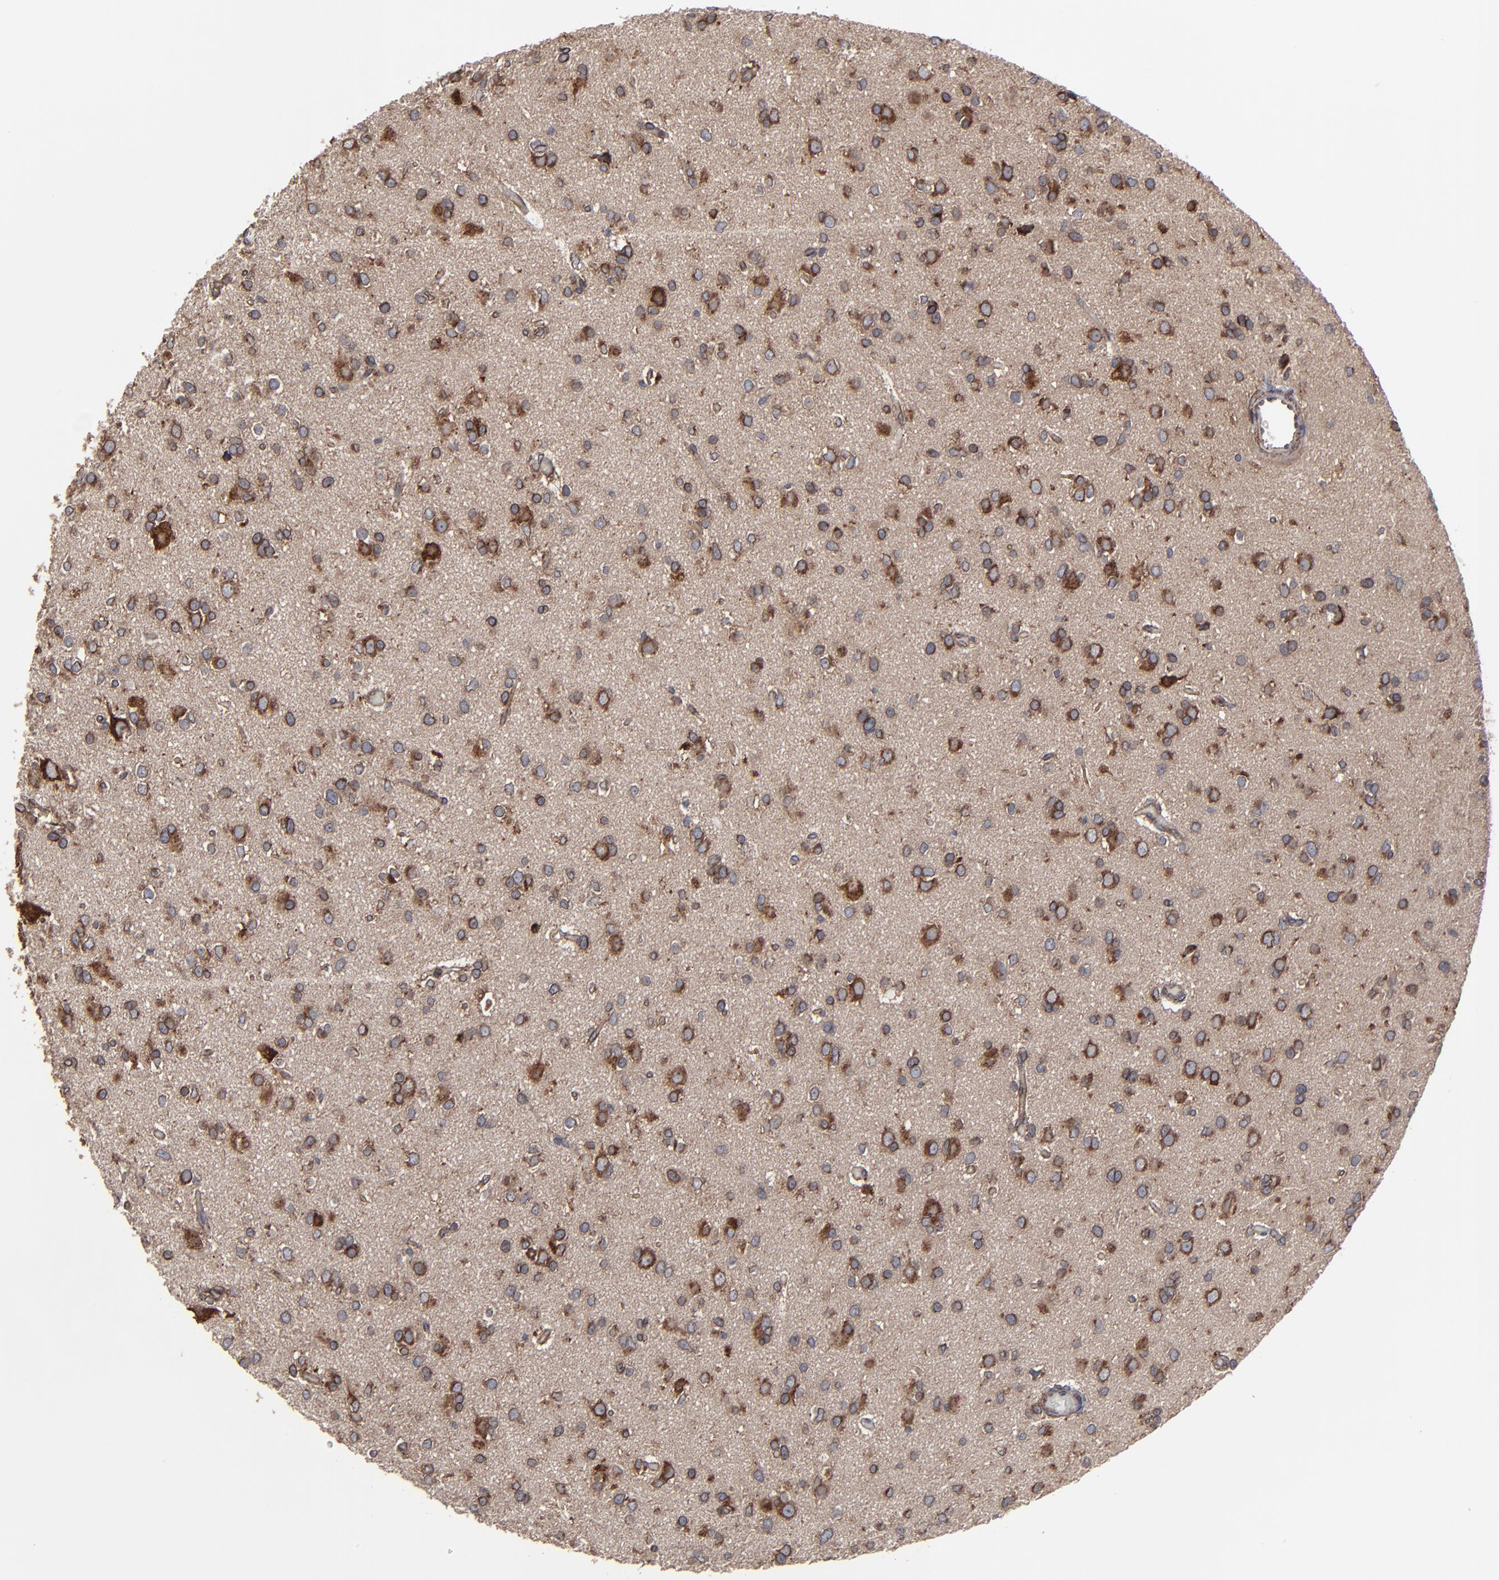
{"staining": {"intensity": "strong", "quantity": ">75%", "location": "cytoplasmic/membranous"}, "tissue": "glioma", "cell_type": "Tumor cells", "image_type": "cancer", "snomed": [{"axis": "morphology", "description": "Glioma, malignant, Low grade"}, {"axis": "topography", "description": "Brain"}], "caption": "Protein staining by immunohistochemistry demonstrates strong cytoplasmic/membranous expression in approximately >75% of tumor cells in glioma. (IHC, brightfield microscopy, high magnification).", "gene": "CNIH1", "patient": {"sex": "male", "age": 42}}